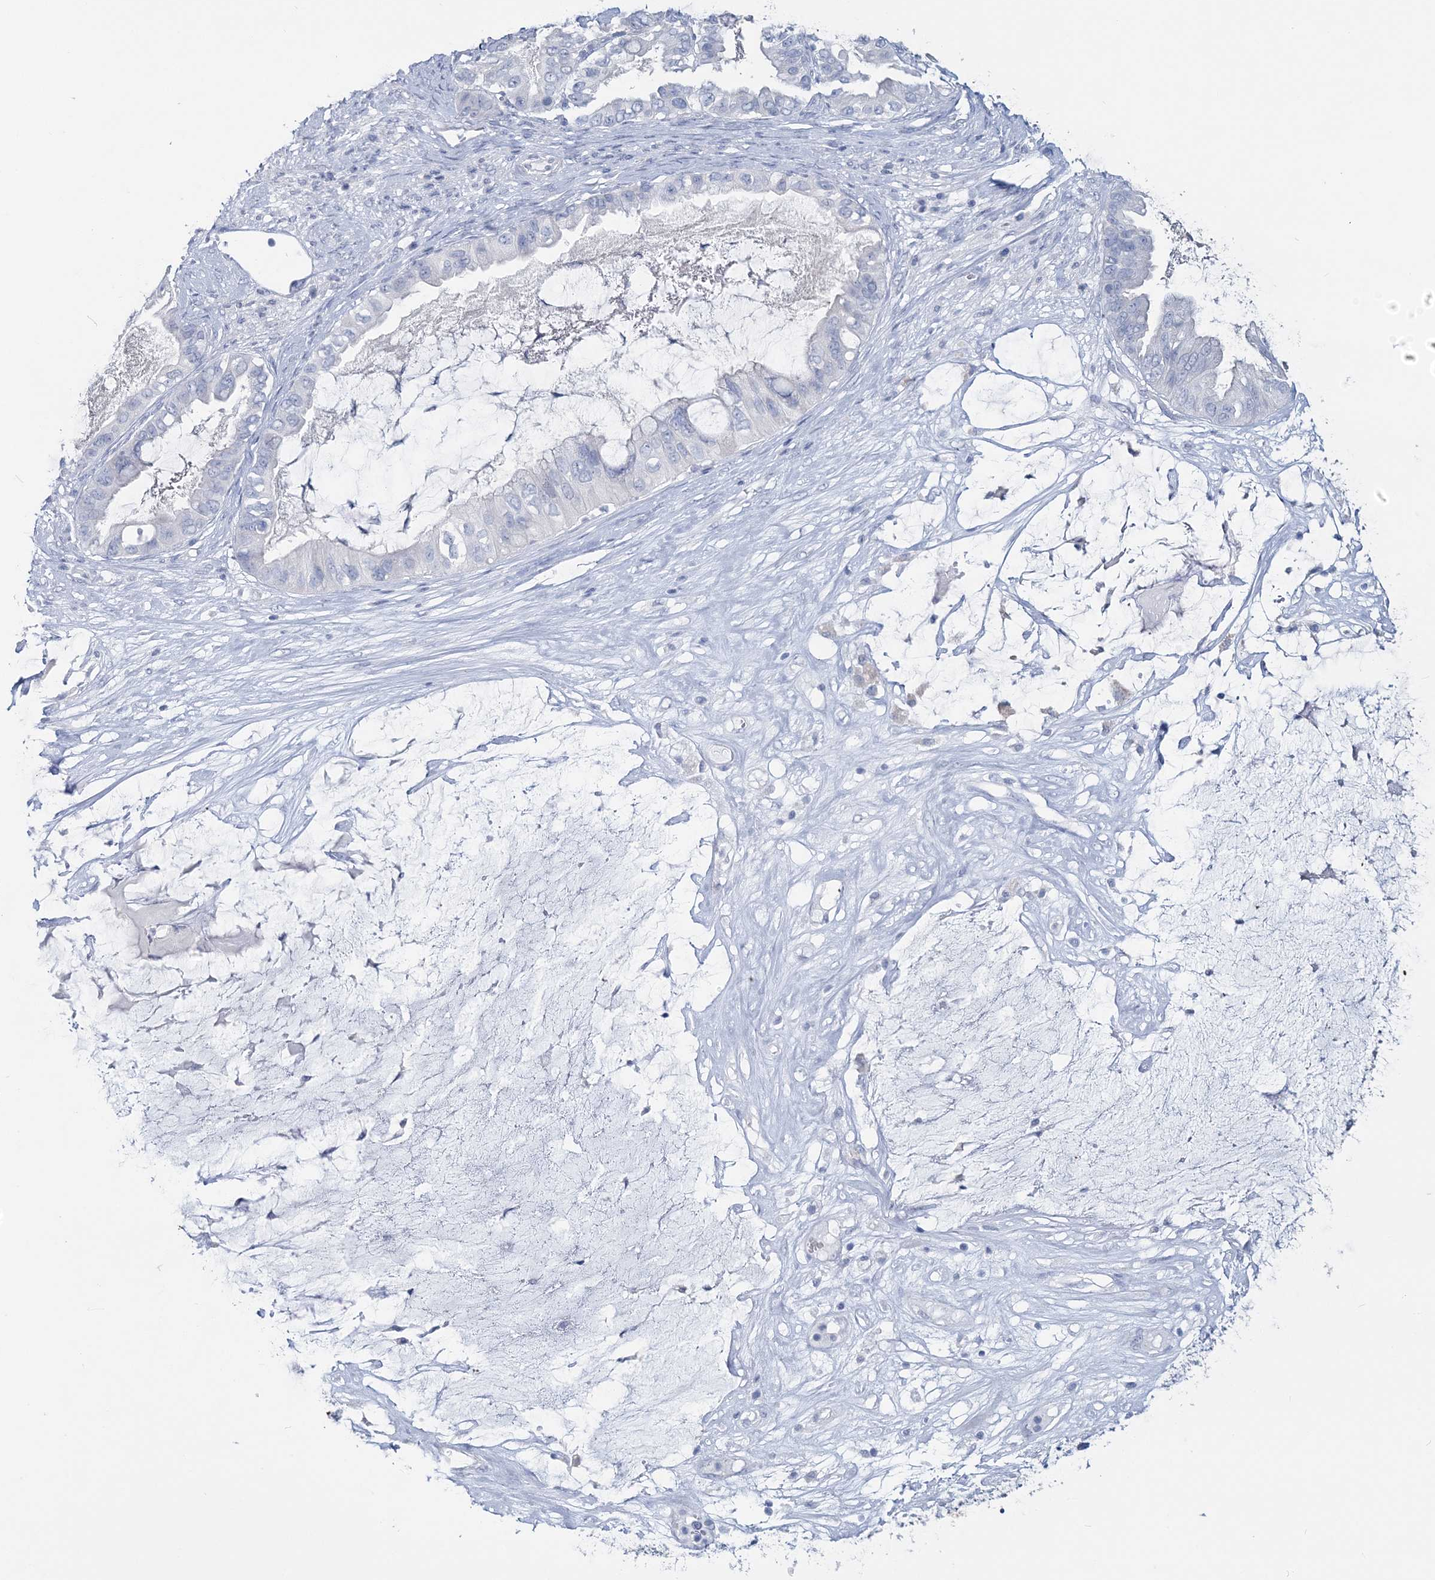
{"staining": {"intensity": "negative", "quantity": "none", "location": "none"}, "tissue": "ovarian cancer", "cell_type": "Tumor cells", "image_type": "cancer", "snomed": [{"axis": "morphology", "description": "Cystadenocarcinoma, mucinous, NOS"}, {"axis": "topography", "description": "Ovary"}], "caption": "Protein analysis of mucinous cystadenocarcinoma (ovarian) shows no significant positivity in tumor cells.", "gene": "CYP3A4", "patient": {"sex": "female", "age": 80}}